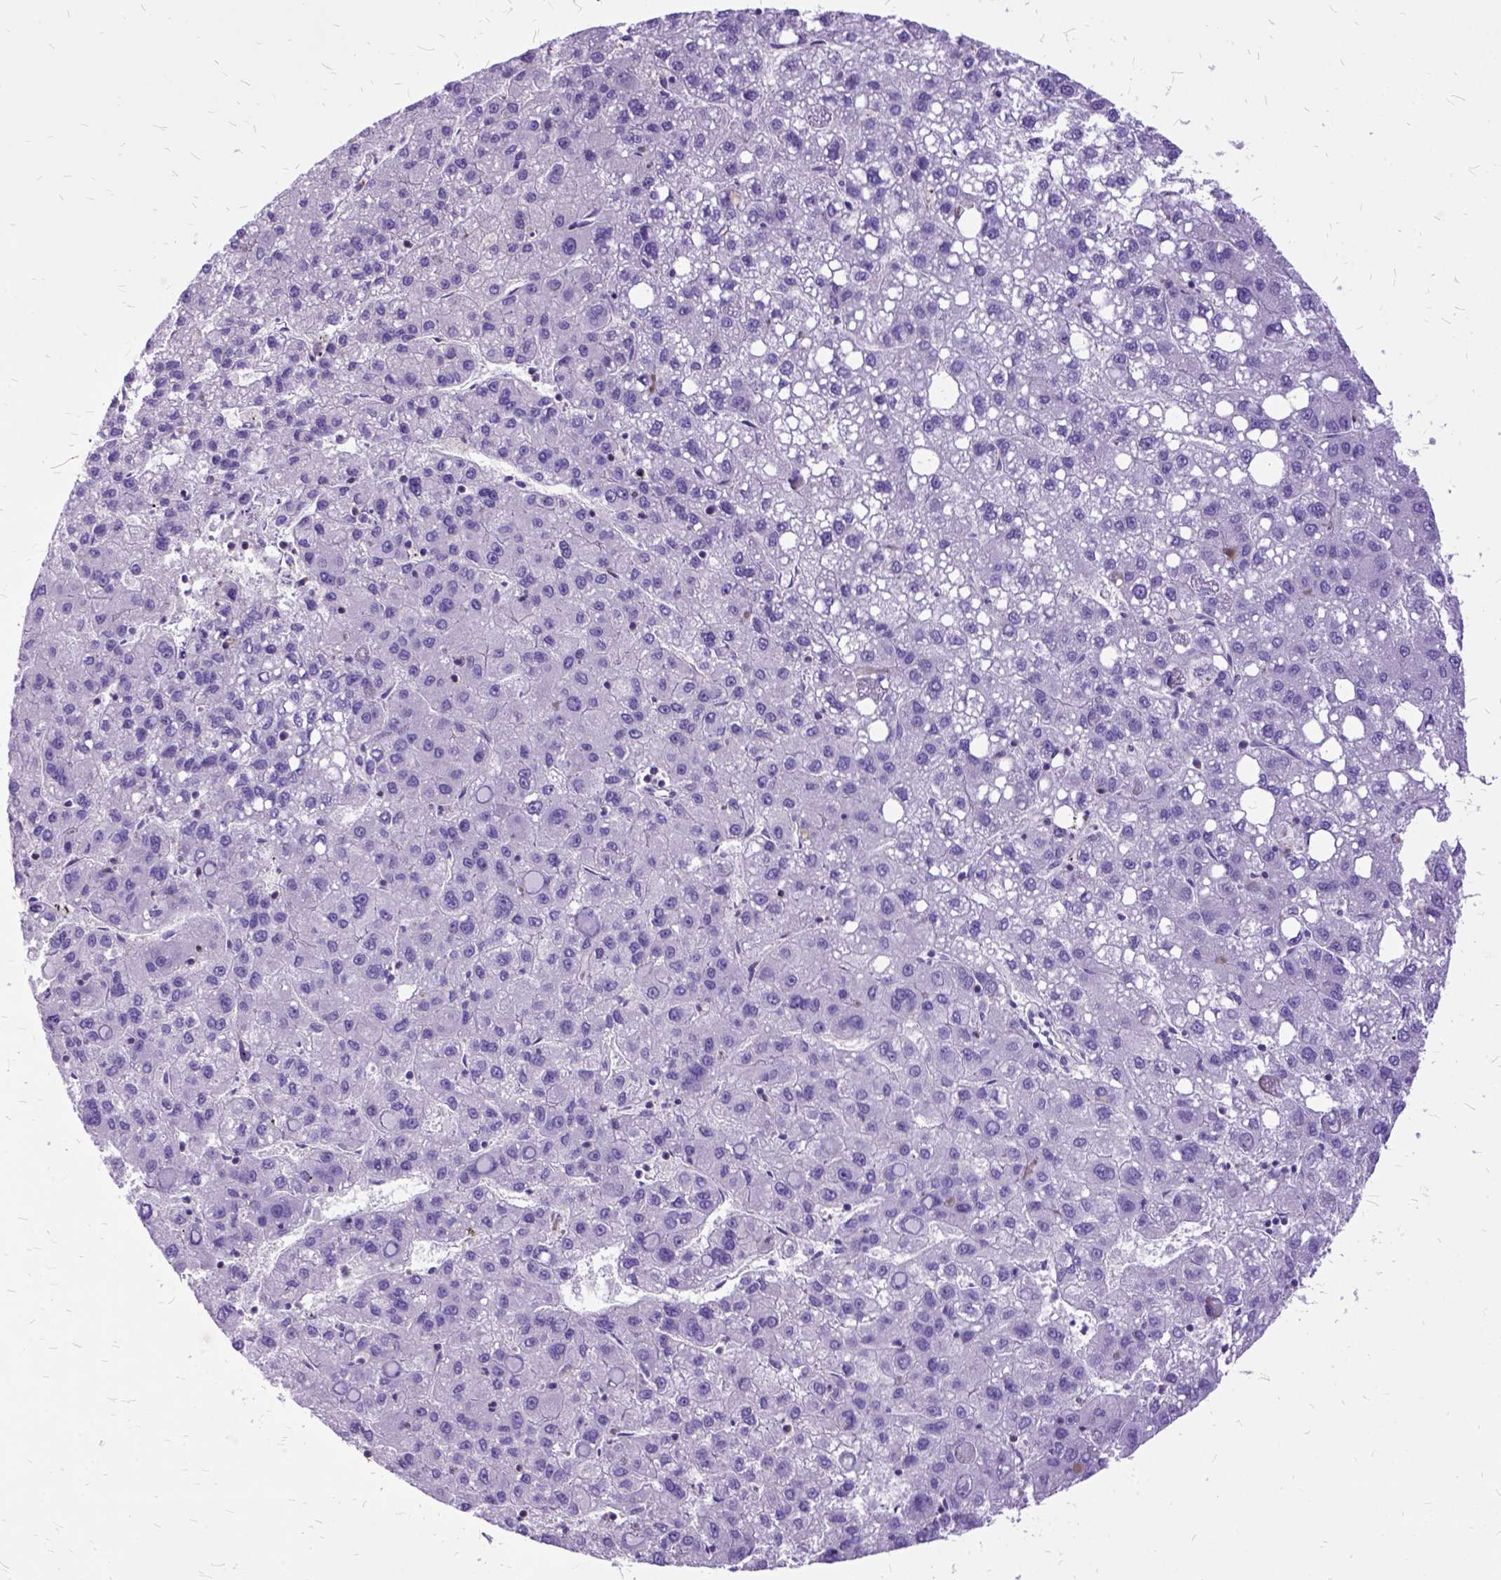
{"staining": {"intensity": "negative", "quantity": "none", "location": "none"}, "tissue": "liver cancer", "cell_type": "Tumor cells", "image_type": "cancer", "snomed": [{"axis": "morphology", "description": "Carcinoma, Hepatocellular, NOS"}, {"axis": "topography", "description": "Liver"}], "caption": "Tumor cells are negative for protein expression in human liver hepatocellular carcinoma.", "gene": "OXCT1", "patient": {"sex": "female", "age": 82}}